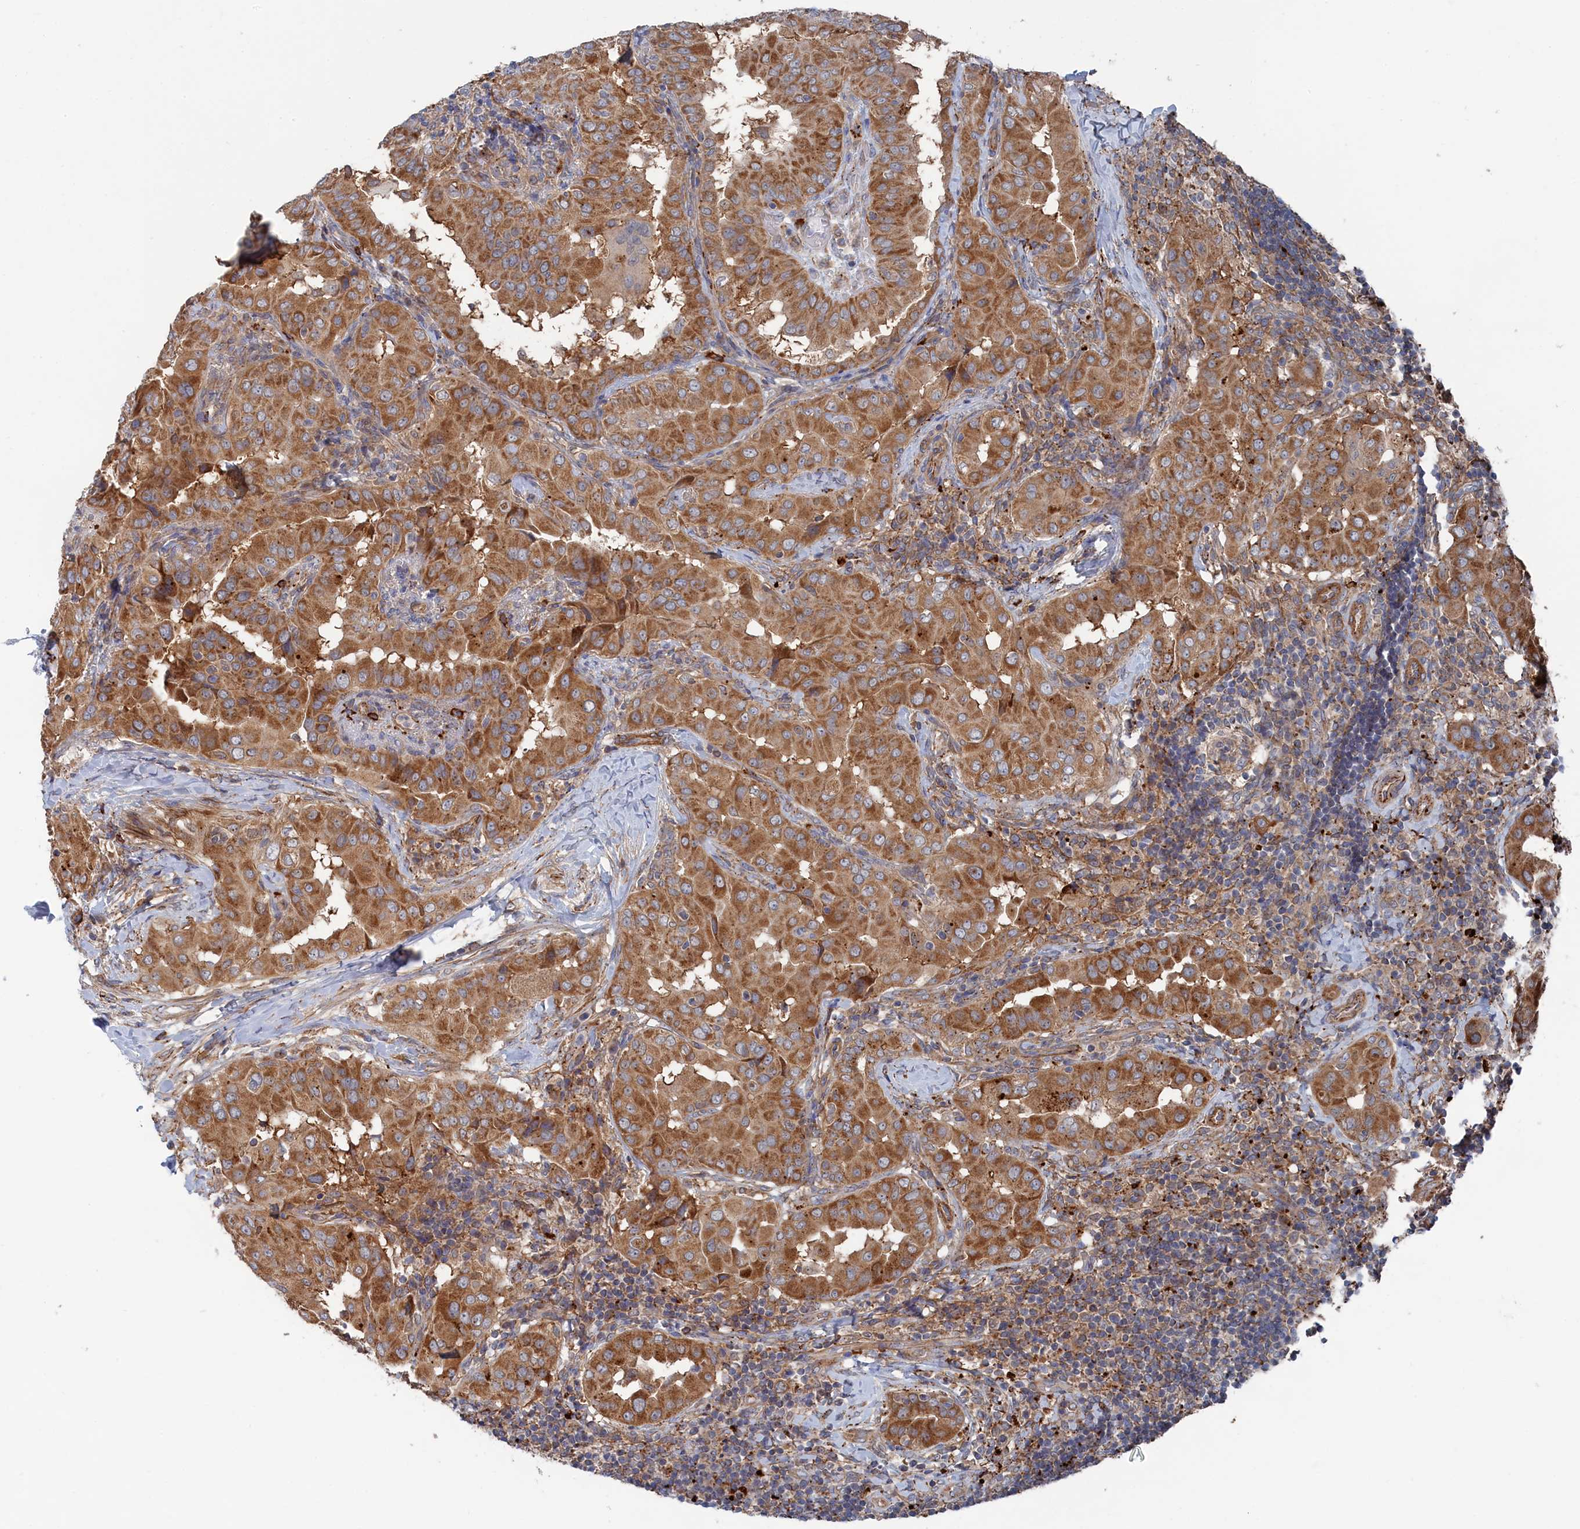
{"staining": {"intensity": "moderate", "quantity": ">75%", "location": "cytoplasmic/membranous"}, "tissue": "thyroid cancer", "cell_type": "Tumor cells", "image_type": "cancer", "snomed": [{"axis": "morphology", "description": "Papillary adenocarcinoma, NOS"}, {"axis": "topography", "description": "Thyroid gland"}], "caption": "Brown immunohistochemical staining in thyroid cancer reveals moderate cytoplasmic/membranous staining in about >75% of tumor cells.", "gene": "FILIP1L", "patient": {"sex": "male", "age": 33}}